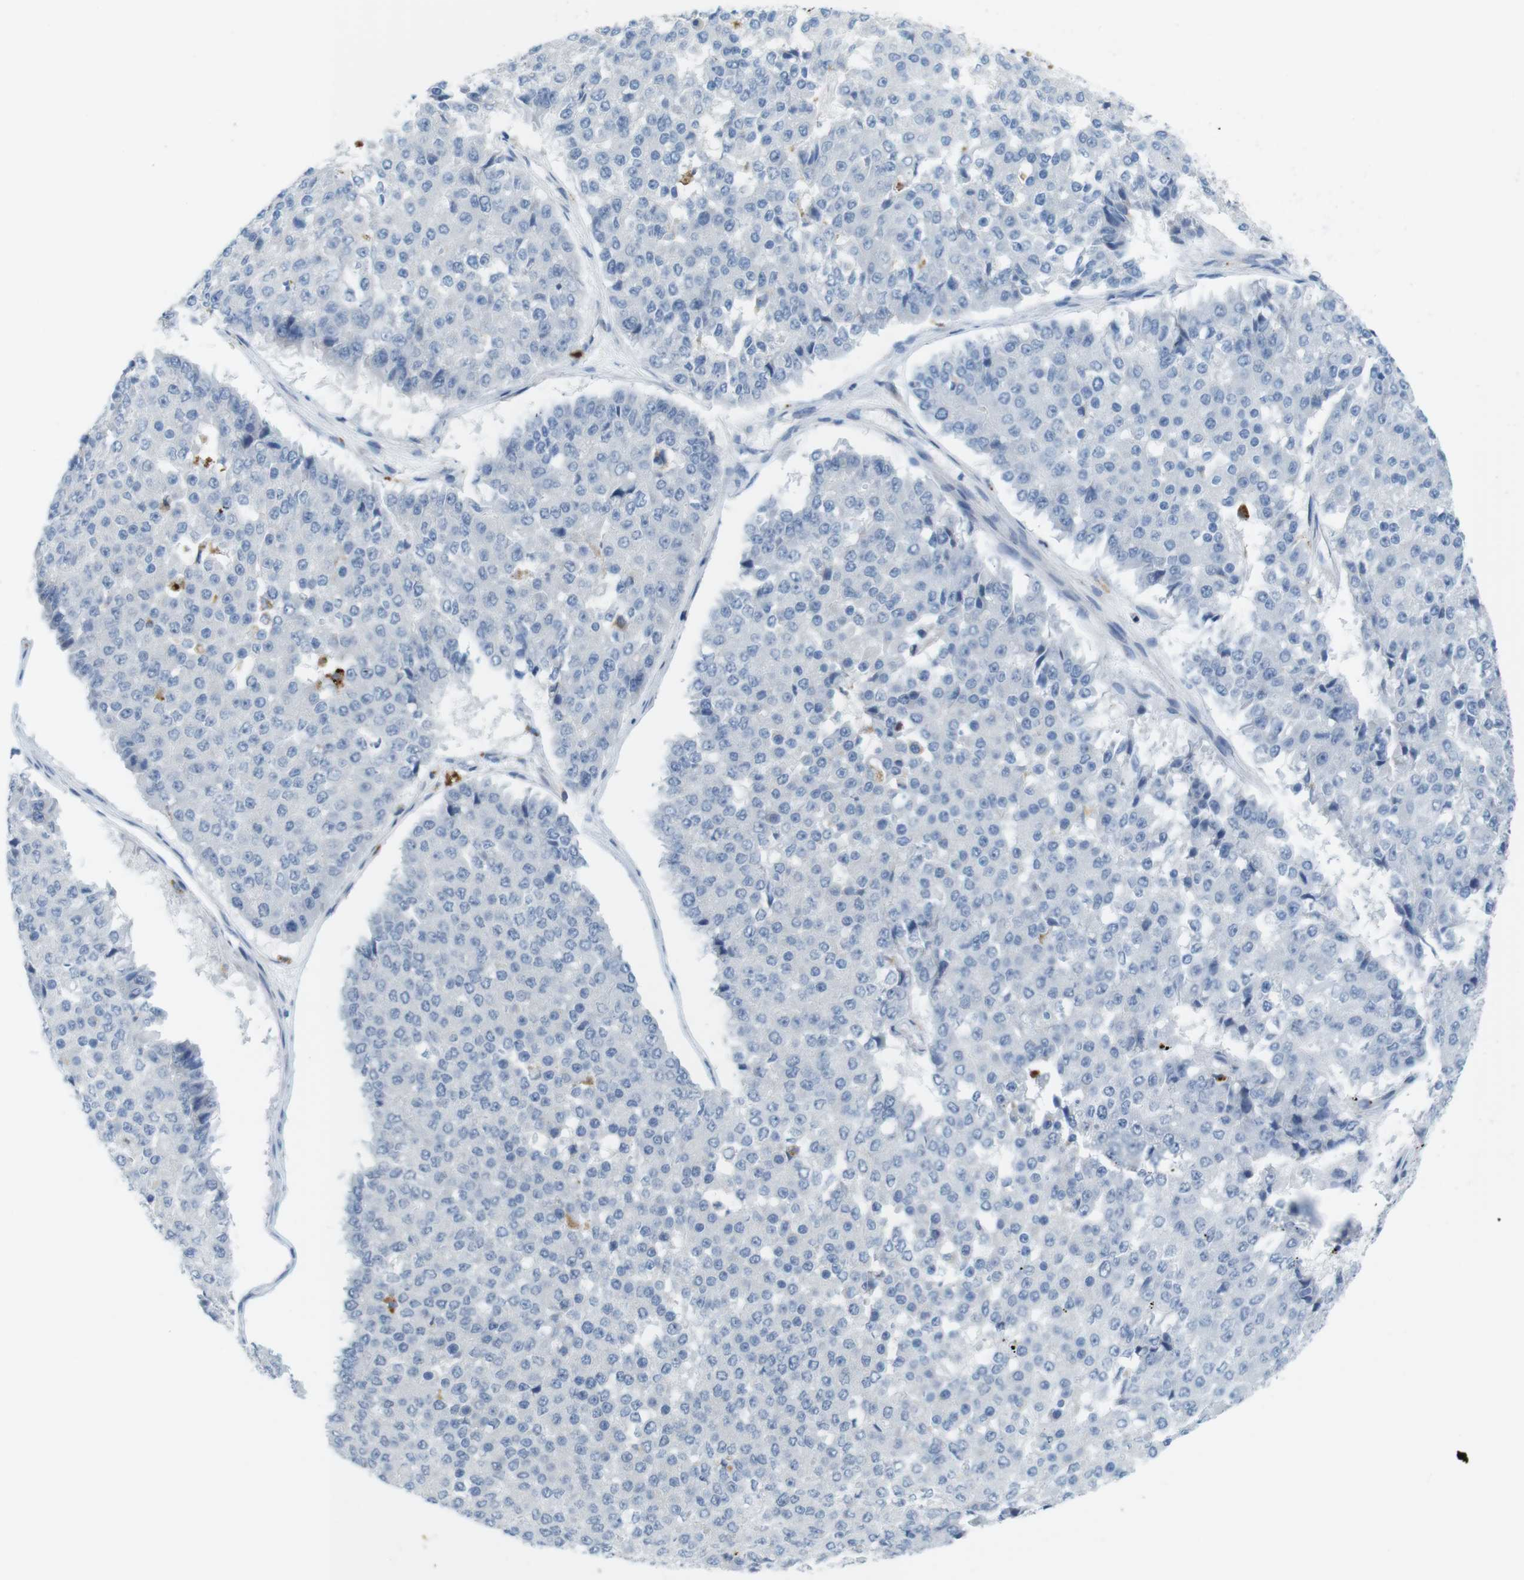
{"staining": {"intensity": "negative", "quantity": "none", "location": "none"}, "tissue": "pancreatic cancer", "cell_type": "Tumor cells", "image_type": "cancer", "snomed": [{"axis": "morphology", "description": "Adenocarcinoma, NOS"}, {"axis": "topography", "description": "Pancreas"}], "caption": "Human pancreatic cancer stained for a protein using IHC shows no expression in tumor cells.", "gene": "YIPF1", "patient": {"sex": "male", "age": 50}}